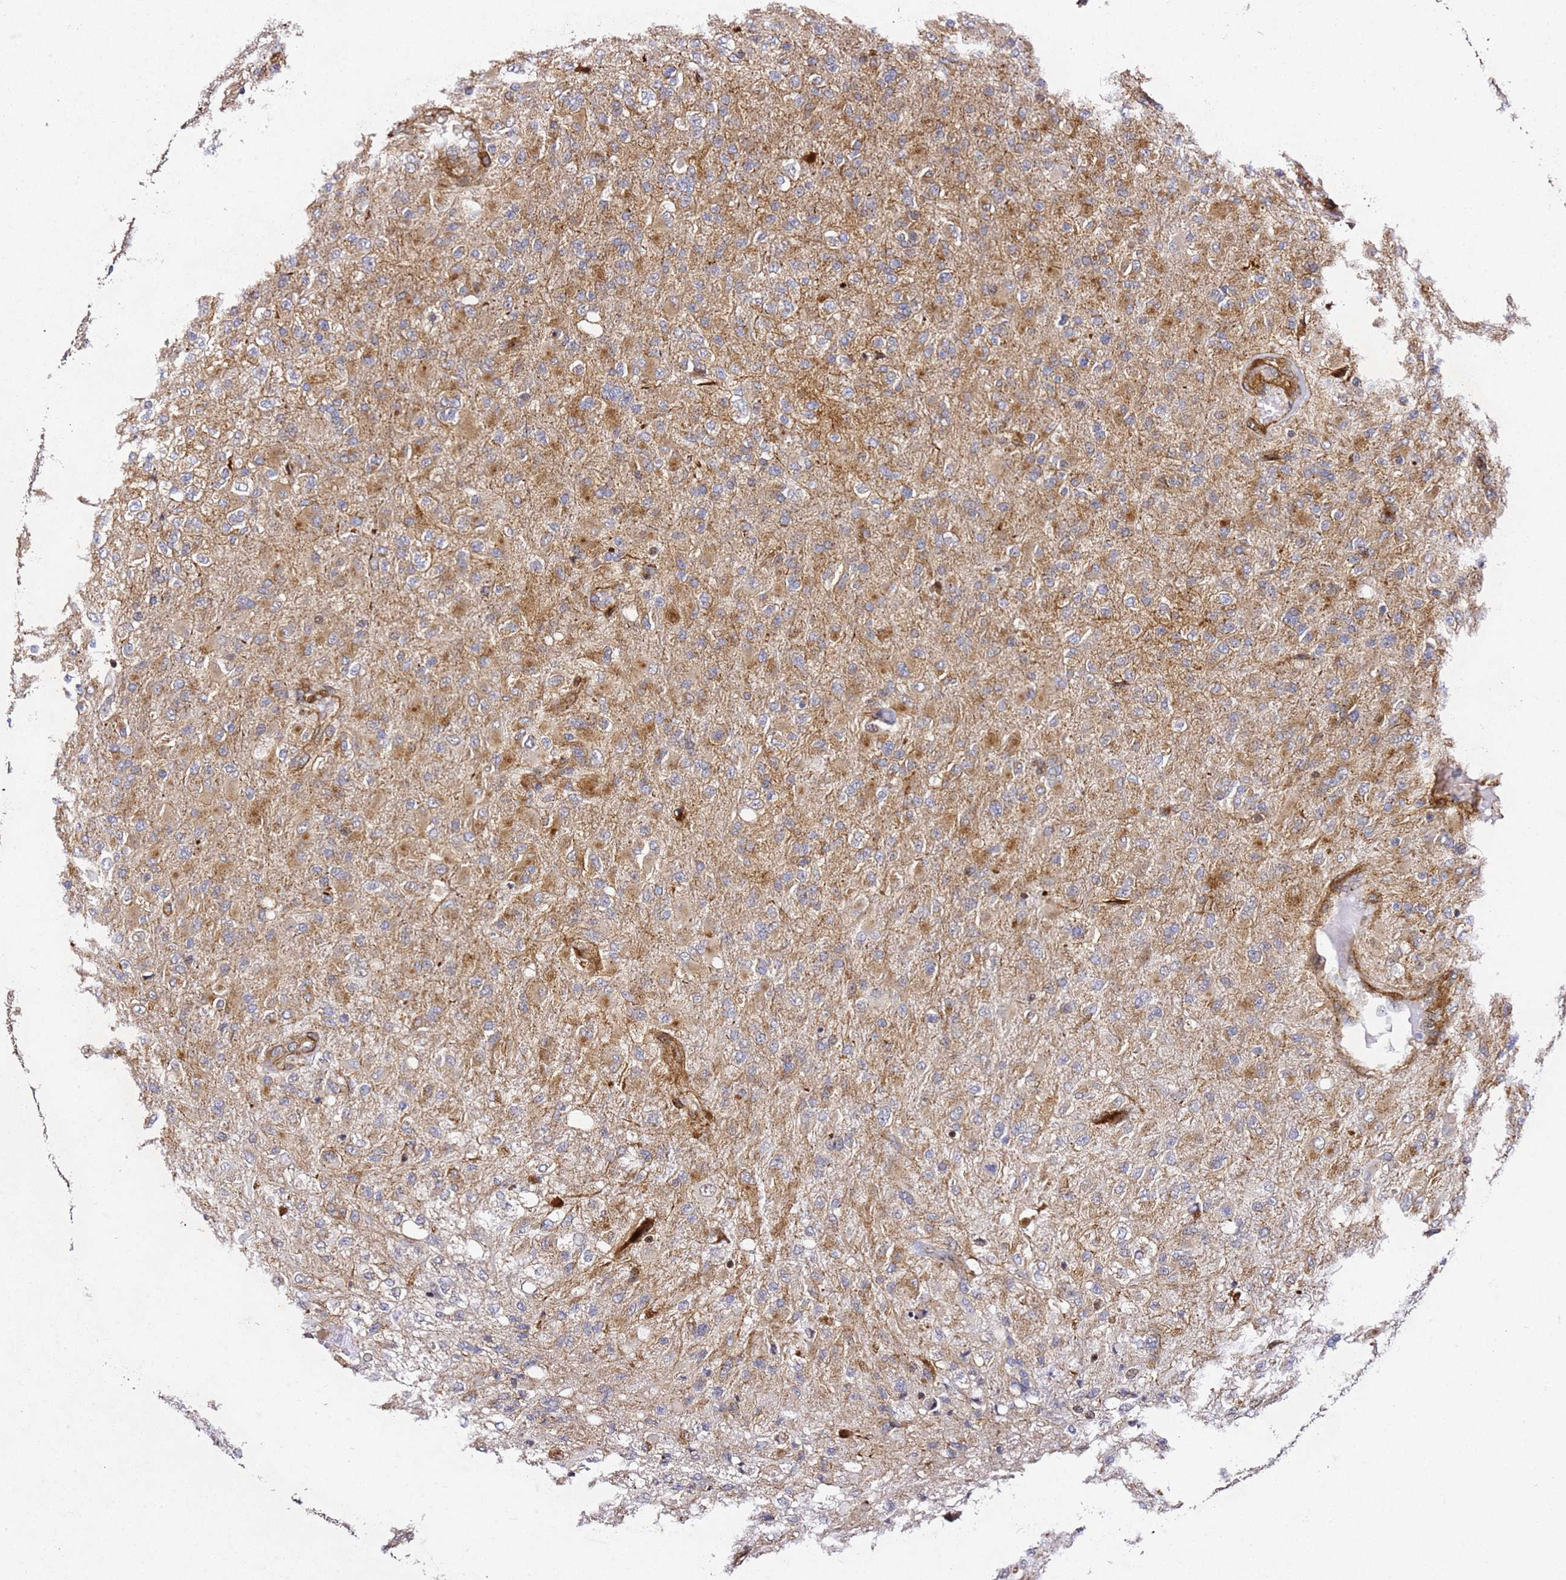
{"staining": {"intensity": "moderate", "quantity": "<25%", "location": "cytoplasmic/membranous"}, "tissue": "glioma", "cell_type": "Tumor cells", "image_type": "cancer", "snomed": [{"axis": "morphology", "description": "Glioma, malignant, Low grade"}, {"axis": "topography", "description": "Brain"}], "caption": "Glioma stained with a protein marker displays moderate staining in tumor cells.", "gene": "ZNF296", "patient": {"sex": "male", "age": 65}}